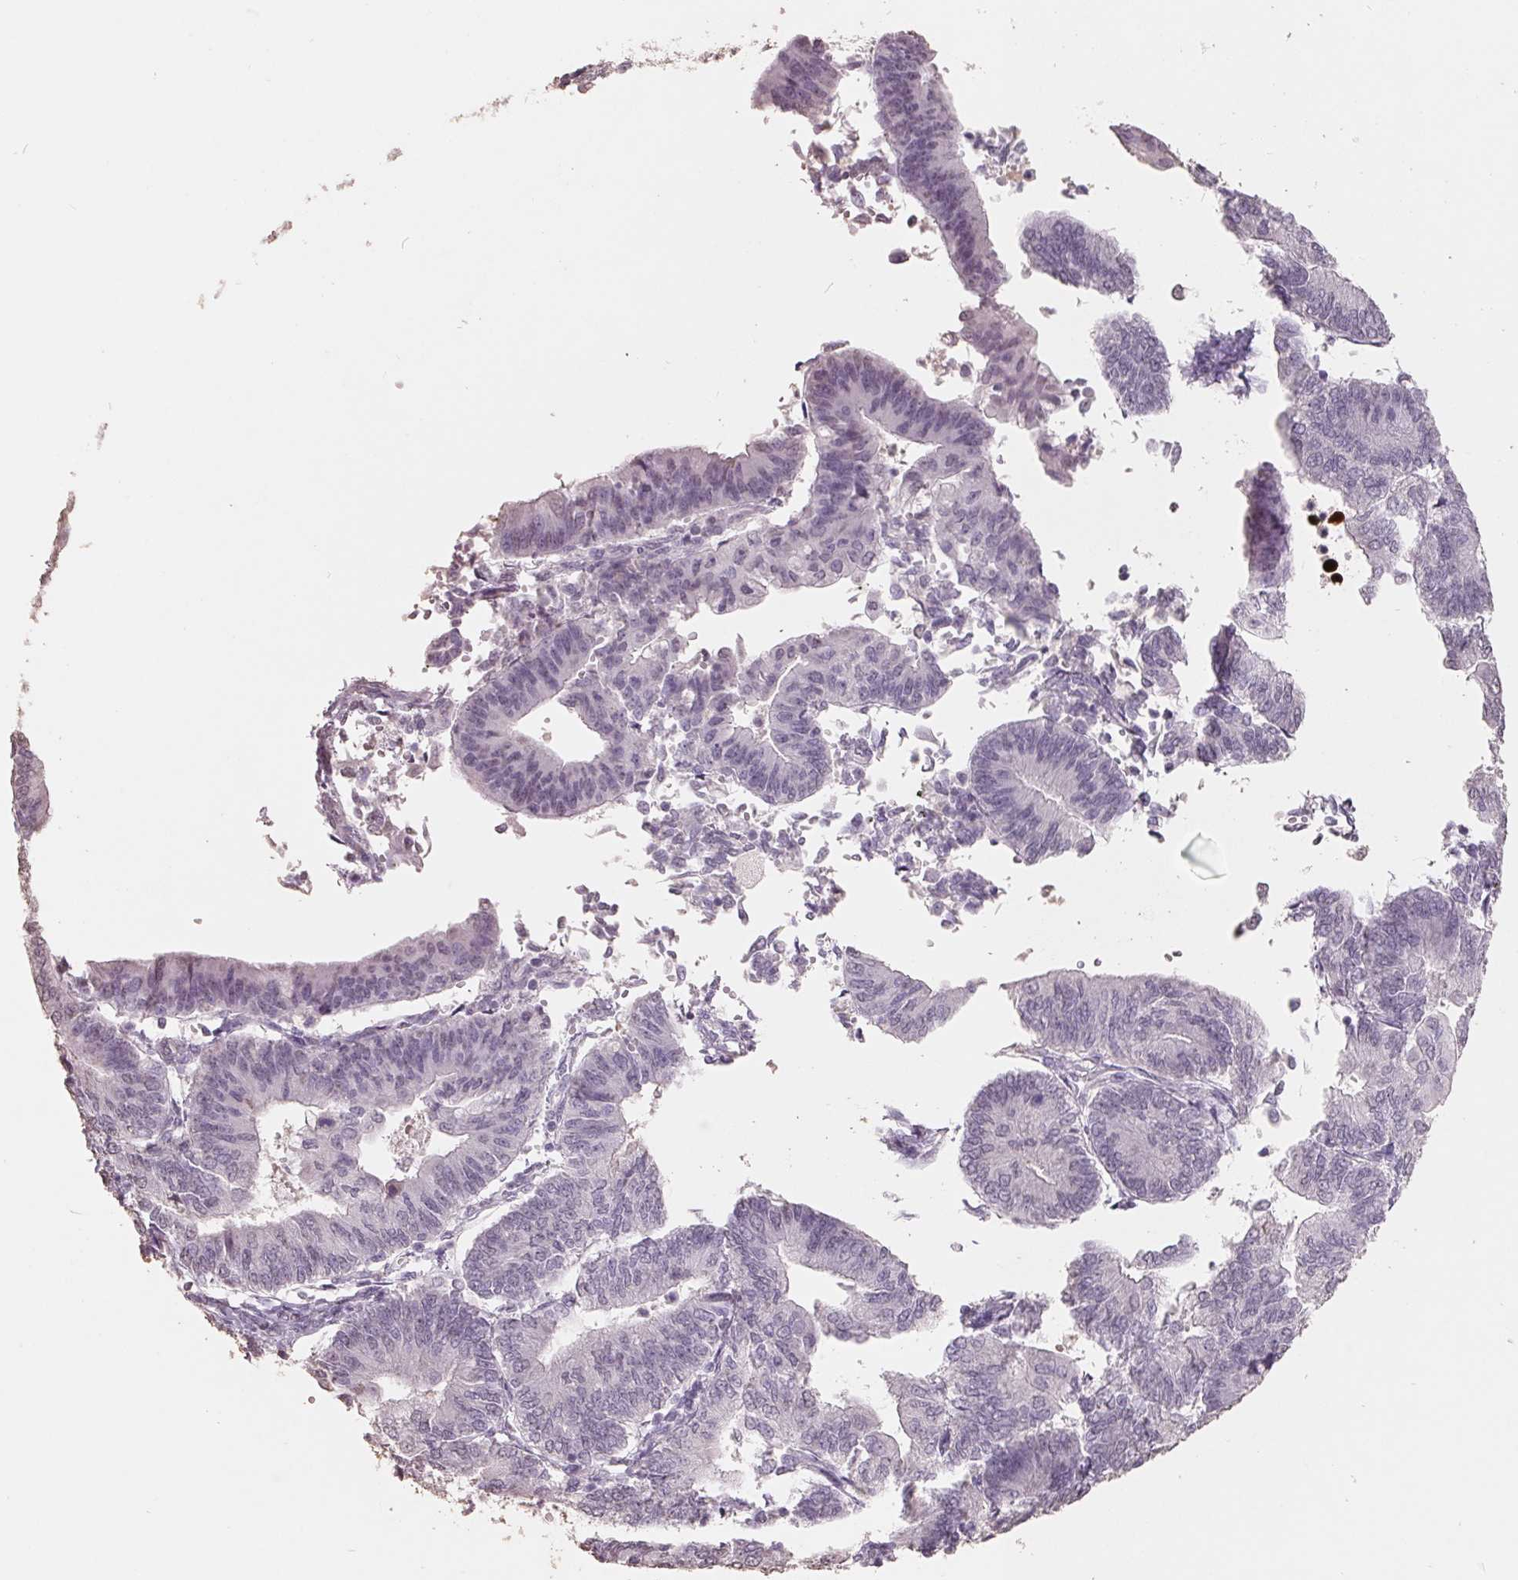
{"staining": {"intensity": "negative", "quantity": "none", "location": "none"}, "tissue": "endometrial cancer", "cell_type": "Tumor cells", "image_type": "cancer", "snomed": [{"axis": "morphology", "description": "Adenocarcinoma, NOS"}, {"axis": "topography", "description": "Endometrium"}], "caption": "The immunohistochemistry (IHC) histopathology image has no significant staining in tumor cells of endometrial cancer tissue.", "gene": "FTCD", "patient": {"sex": "female", "age": 65}}